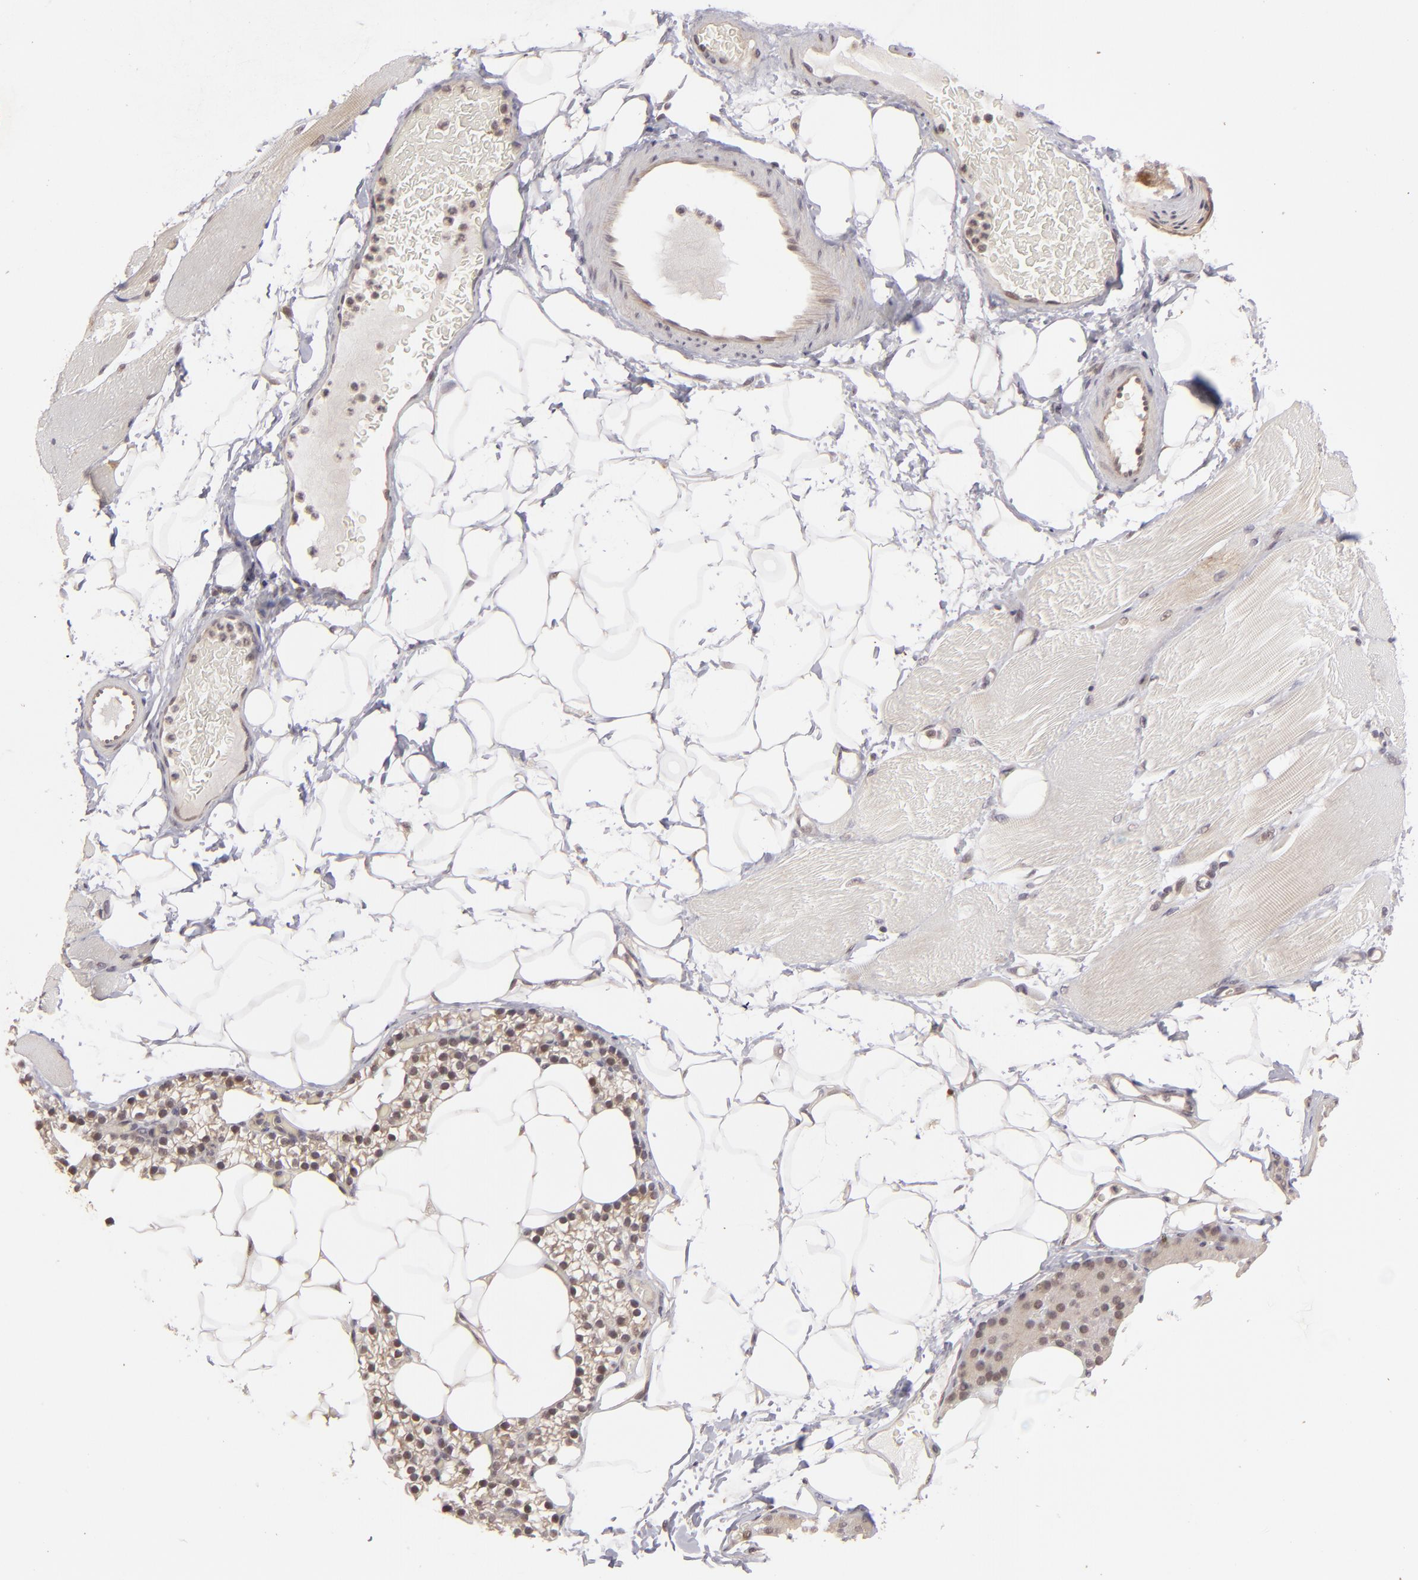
{"staining": {"intensity": "weak", "quantity": "<25%", "location": "cytoplasmic/membranous"}, "tissue": "skeletal muscle", "cell_type": "Myocytes", "image_type": "normal", "snomed": [{"axis": "morphology", "description": "Normal tissue, NOS"}, {"axis": "topography", "description": "Skeletal muscle"}, {"axis": "topography", "description": "Parathyroid gland"}], "caption": "The immunohistochemistry photomicrograph has no significant expression in myocytes of skeletal muscle. (Brightfield microscopy of DAB IHC at high magnification).", "gene": "DFFA", "patient": {"sex": "female", "age": 37}}